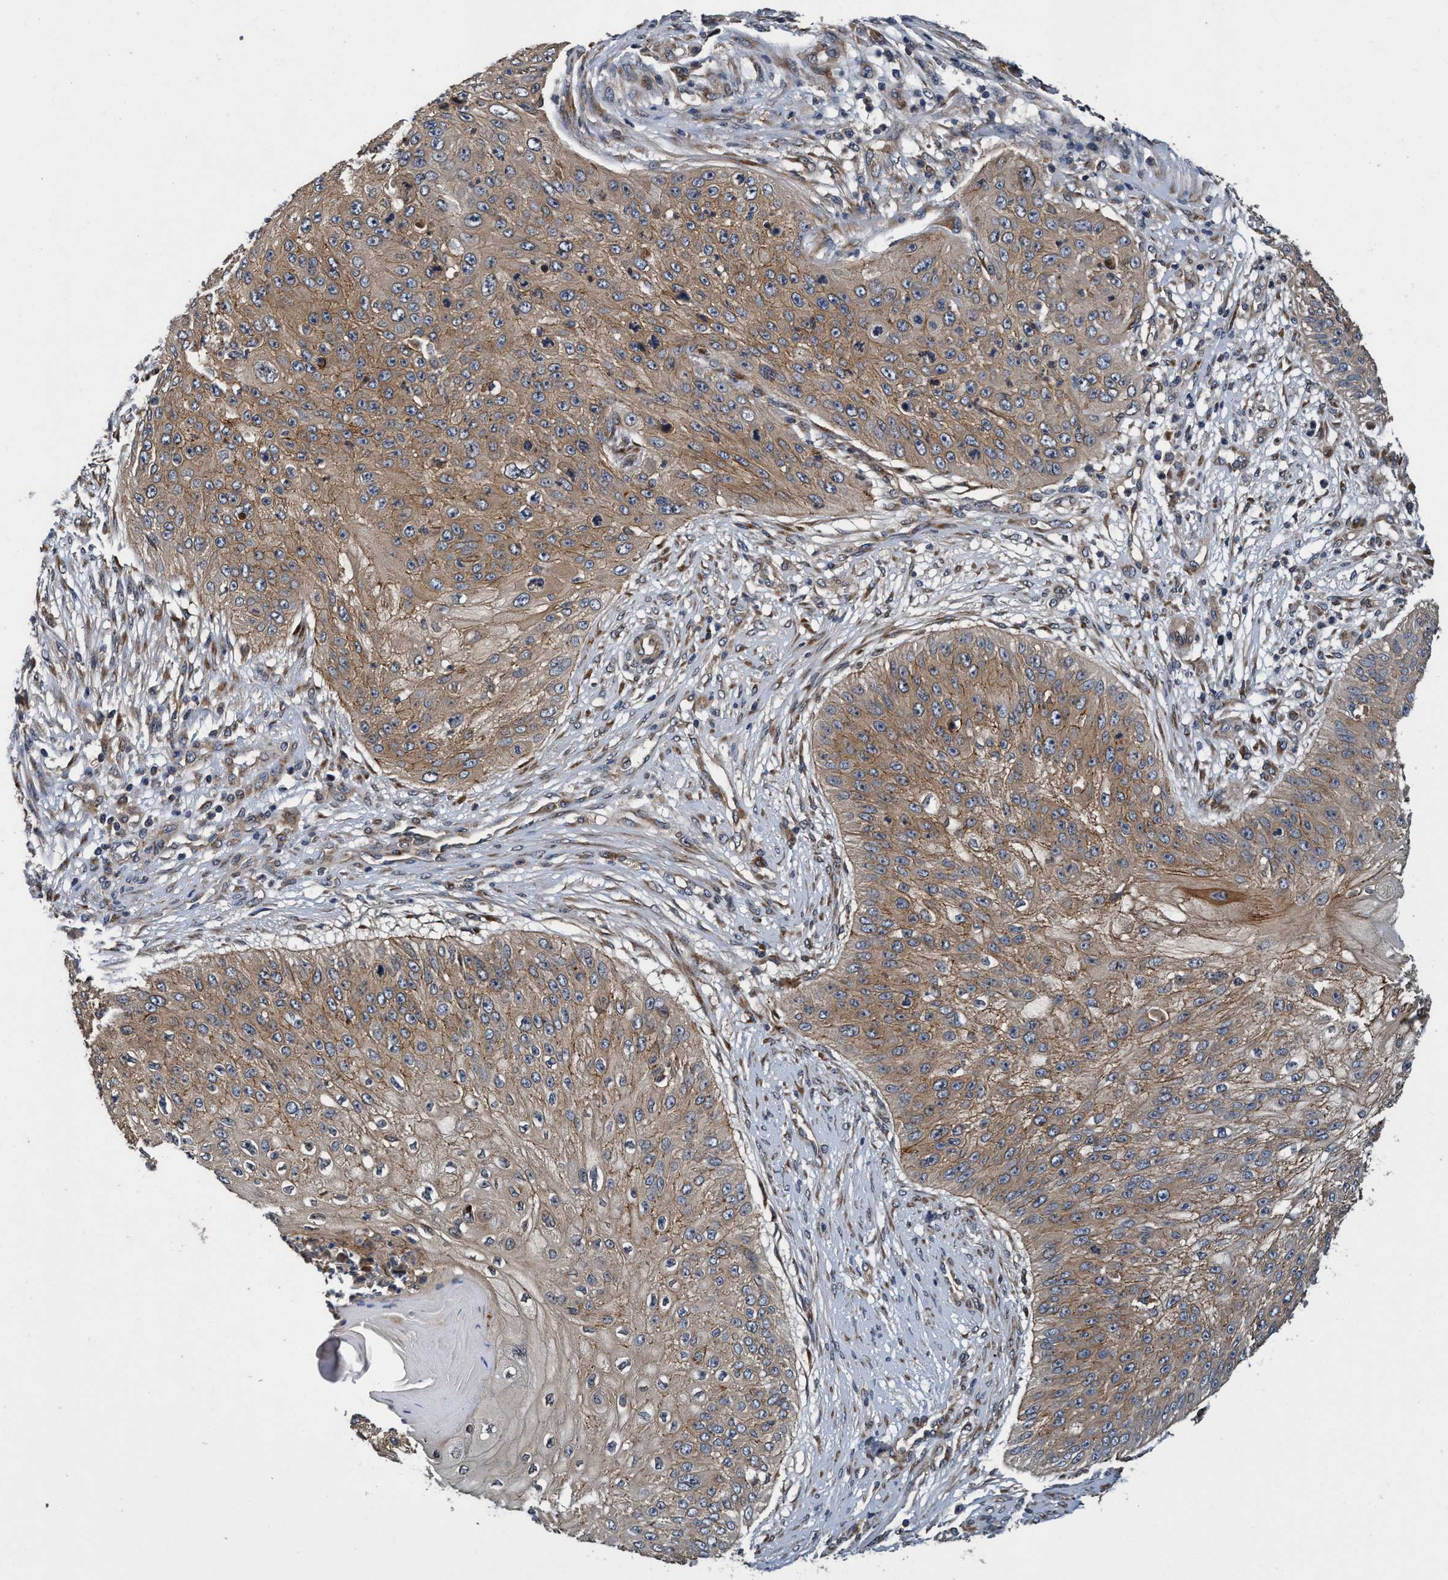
{"staining": {"intensity": "moderate", "quantity": ">75%", "location": "cytoplasmic/membranous"}, "tissue": "skin cancer", "cell_type": "Tumor cells", "image_type": "cancer", "snomed": [{"axis": "morphology", "description": "Squamous cell carcinoma, NOS"}, {"axis": "topography", "description": "Skin"}], "caption": "High-magnification brightfield microscopy of skin cancer (squamous cell carcinoma) stained with DAB (3,3'-diaminobenzidine) (brown) and counterstained with hematoxylin (blue). tumor cells exhibit moderate cytoplasmic/membranous staining is appreciated in approximately>75% of cells. (DAB = brown stain, brightfield microscopy at high magnification).", "gene": "MACC1", "patient": {"sex": "female", "age": 80}}